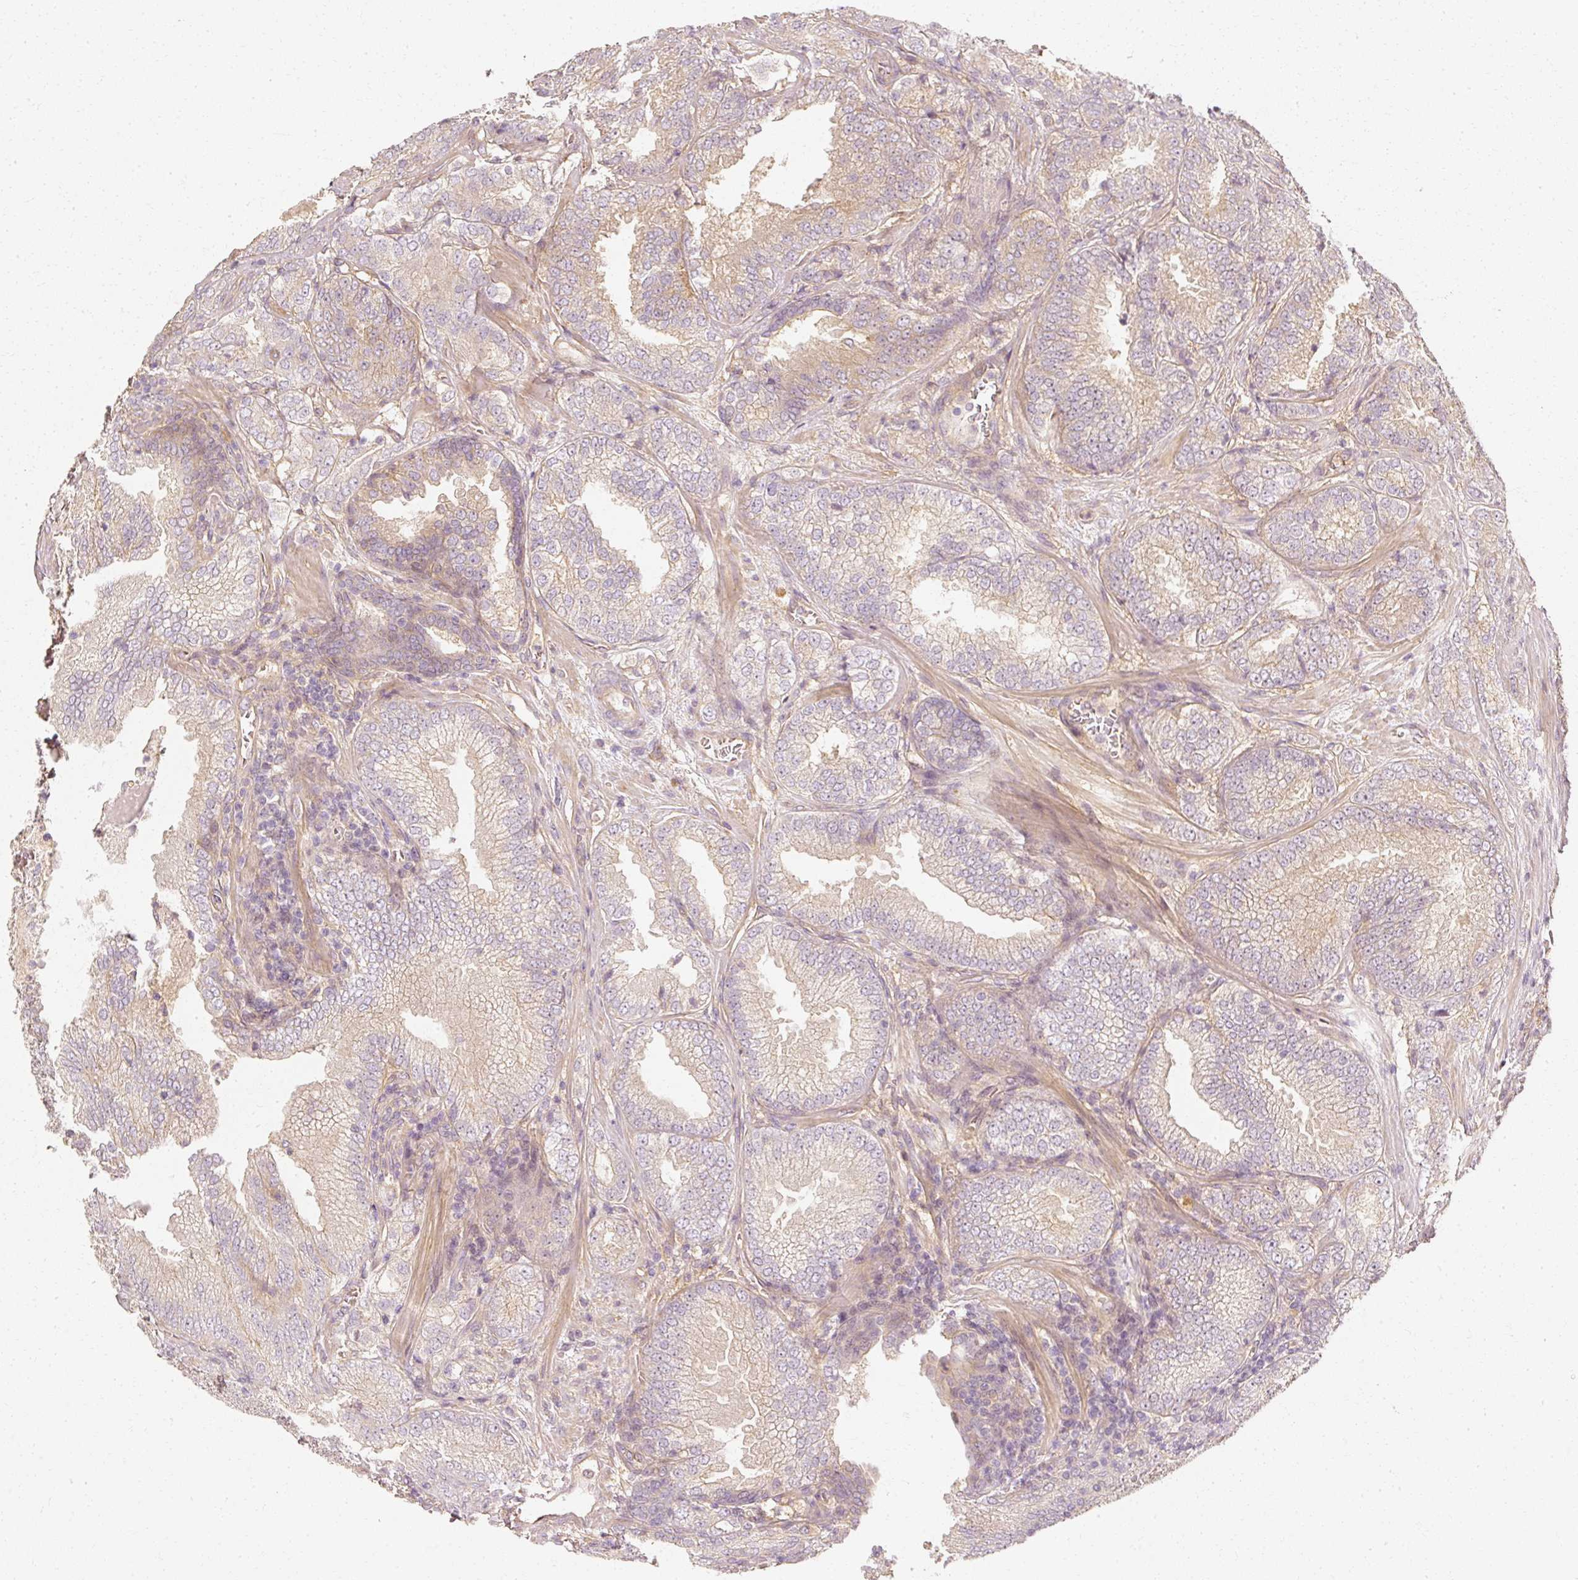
{"staining": {"intensity": "weak", "quantity": "25%-75%", "location": "cytoplasmic/membranous"}, "tissue": "prostate cancer", "cell_type": "Tumor cells", "image_type": "cancer", "snomed": [{"axis": "morphology", "description": "Adenocarcinoma, High grade"}, {"axis": "topography", "description": "Prostate"}], "caption": "Prostate cancer stained with immunohistochemistry (IHC) reveals weak cytoplasmic/membranous positivity in about 25%-75% of tumor cells.", "gene": "GNAQ", "patient": {"sex": "male", "age": 63}}